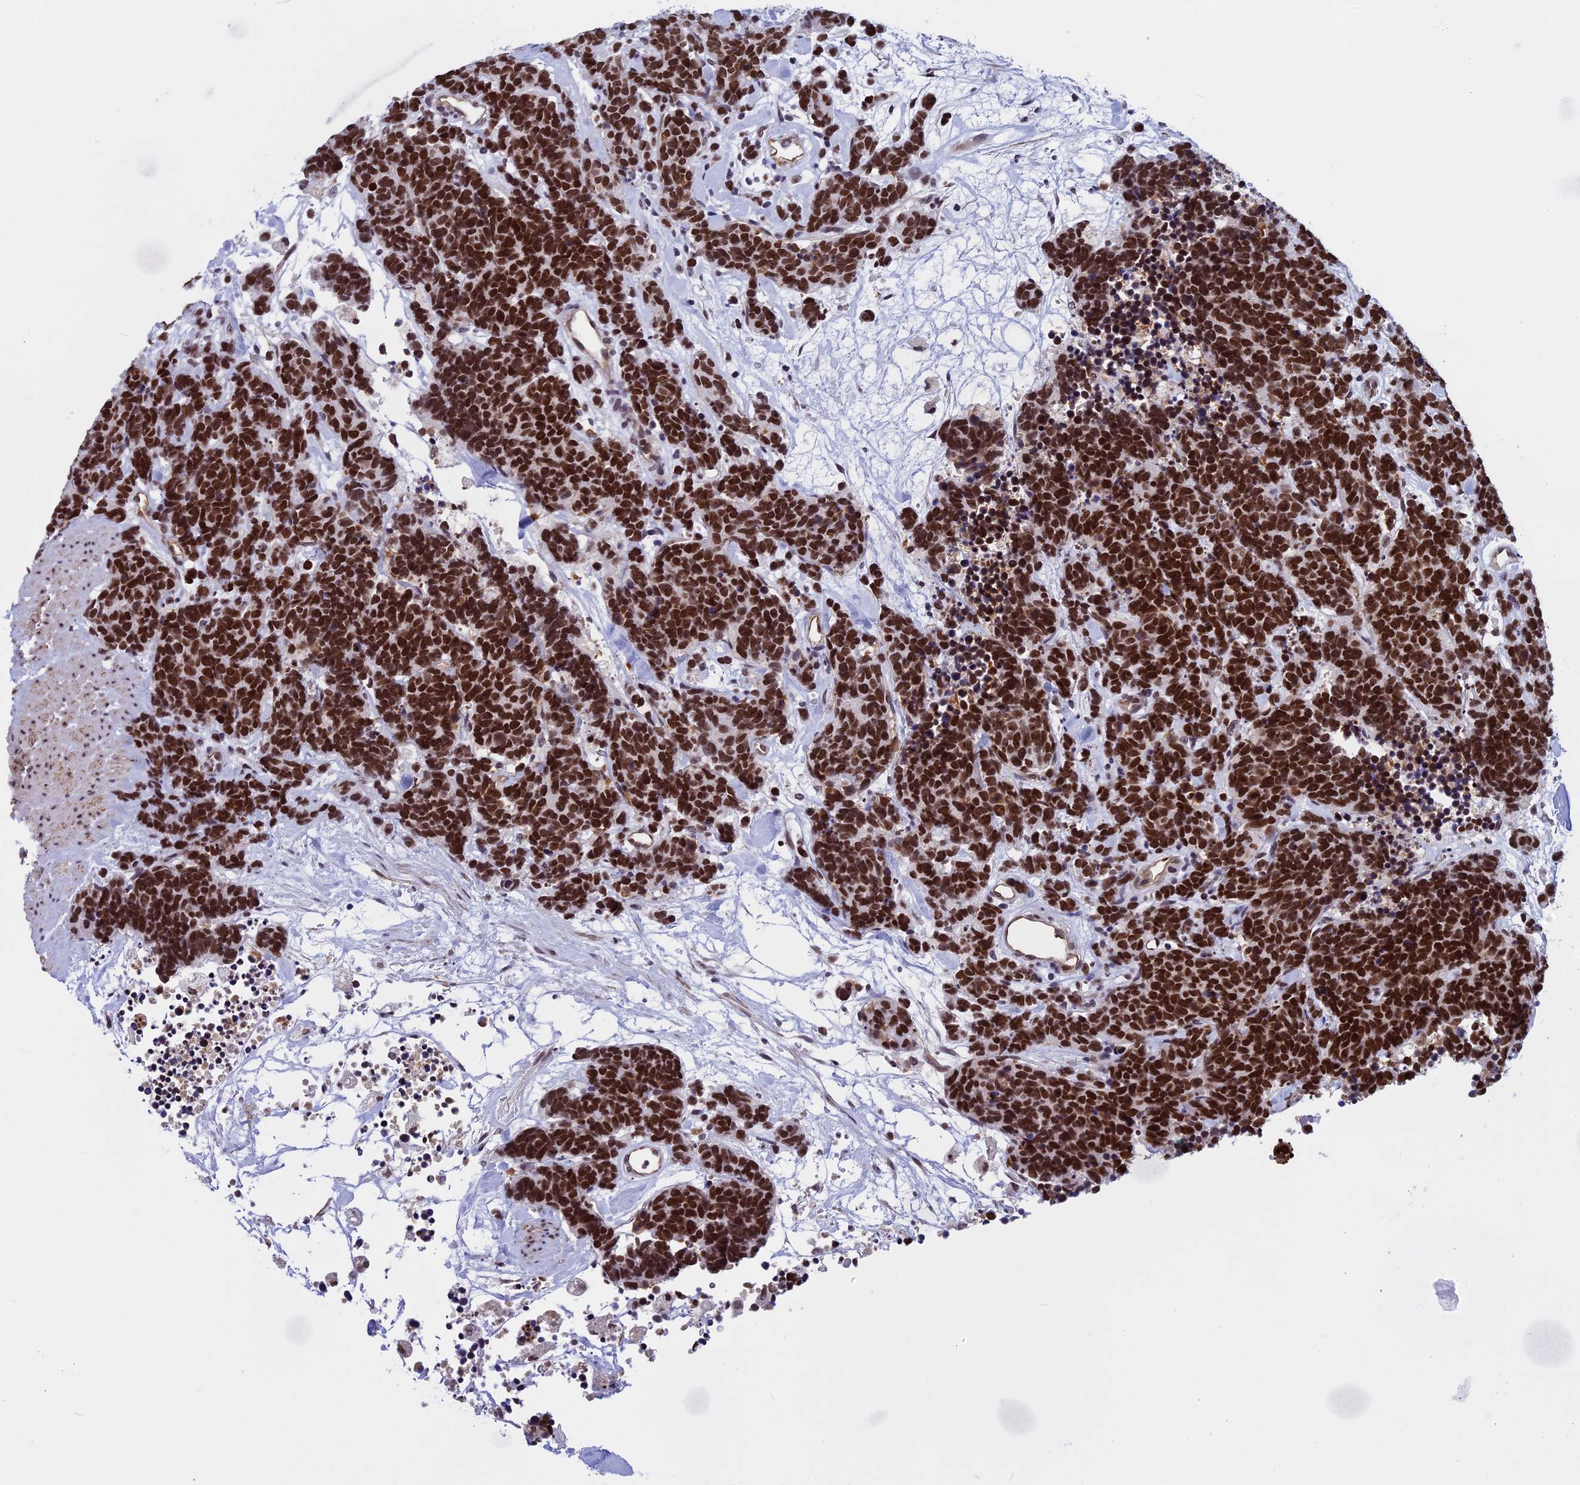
{"staining": {"intensity": "strong", "quantity": ">75%", "location": "nuclear"}, "tissue": "carcinoid", "cell_type": "Tumor cells", "image_type": "cancer", "snomed": [{"axis": "morphology", "description": "Carcinoma, NOS"}, {"axis": "morphology", "description": "Carcinoid, malignant, NOS"}, {"axis": "topography", "description": "Urinary bladder"}], "caption": "Human carcinoid stained with a brown dye reveals strong nuclear positive positivity in approximately >75% of tumor cells.", "gene": "NIPBL", "patient": {"sex": "male", "age": 57}}